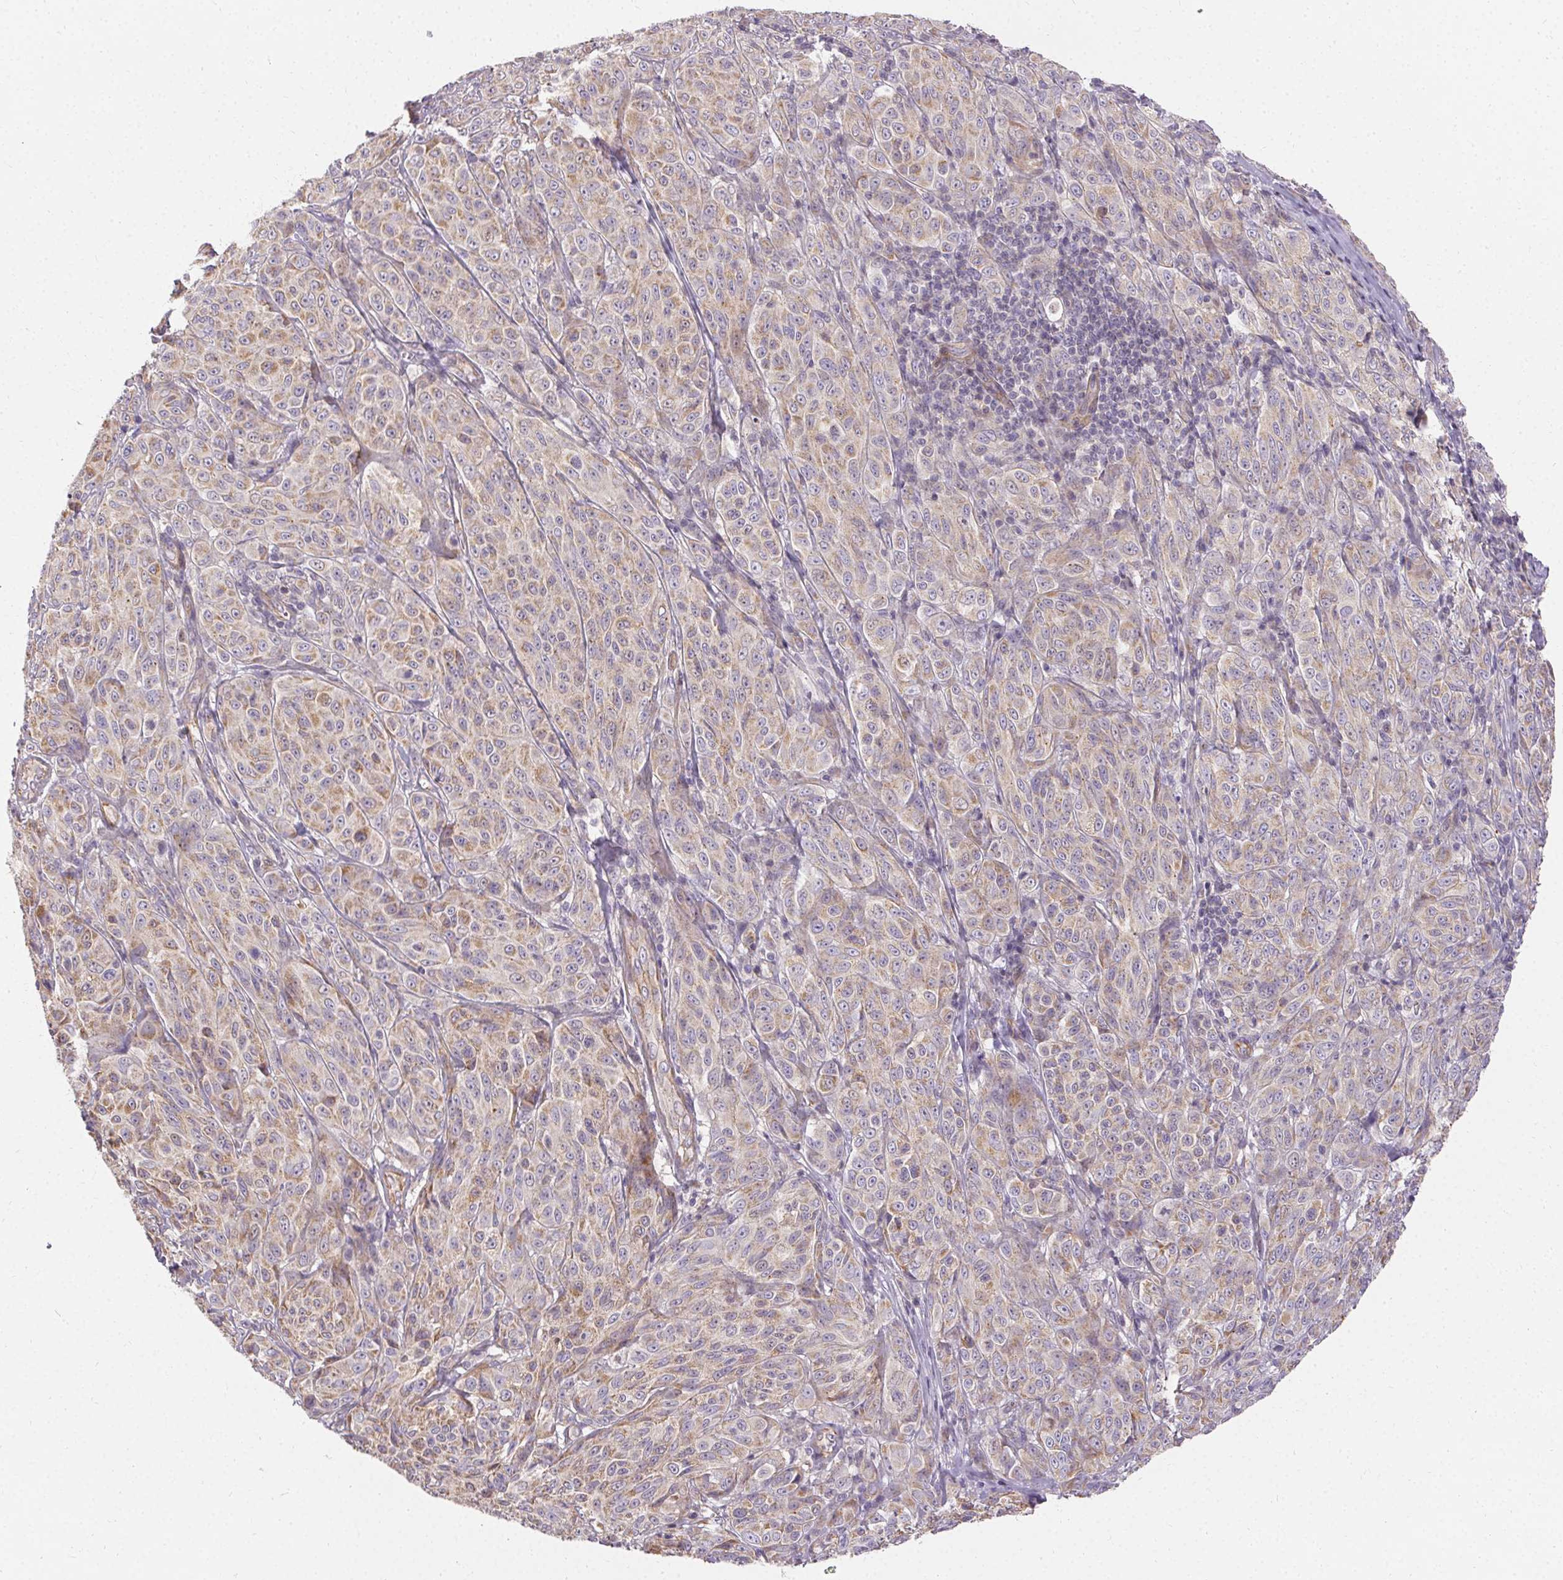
{"staining": {"intensity": "weak", "quantity": "<25%", "location": "cytoplasmic/membranous"}, "tissue": "melanoma", "cell_type": "Tumor cells", "image_type": "cancer", "snomed": [{"axis": "morphology", "description": "Malignant melanoma, NOS"}, {"axis": "topography", "description": "Skin"}], "caption": "Immunohistochemical staining of melanoma shows no significant staining in tumor cells.", "gene": "APLP1", "patient": {"sex": "male", "age": 89}}